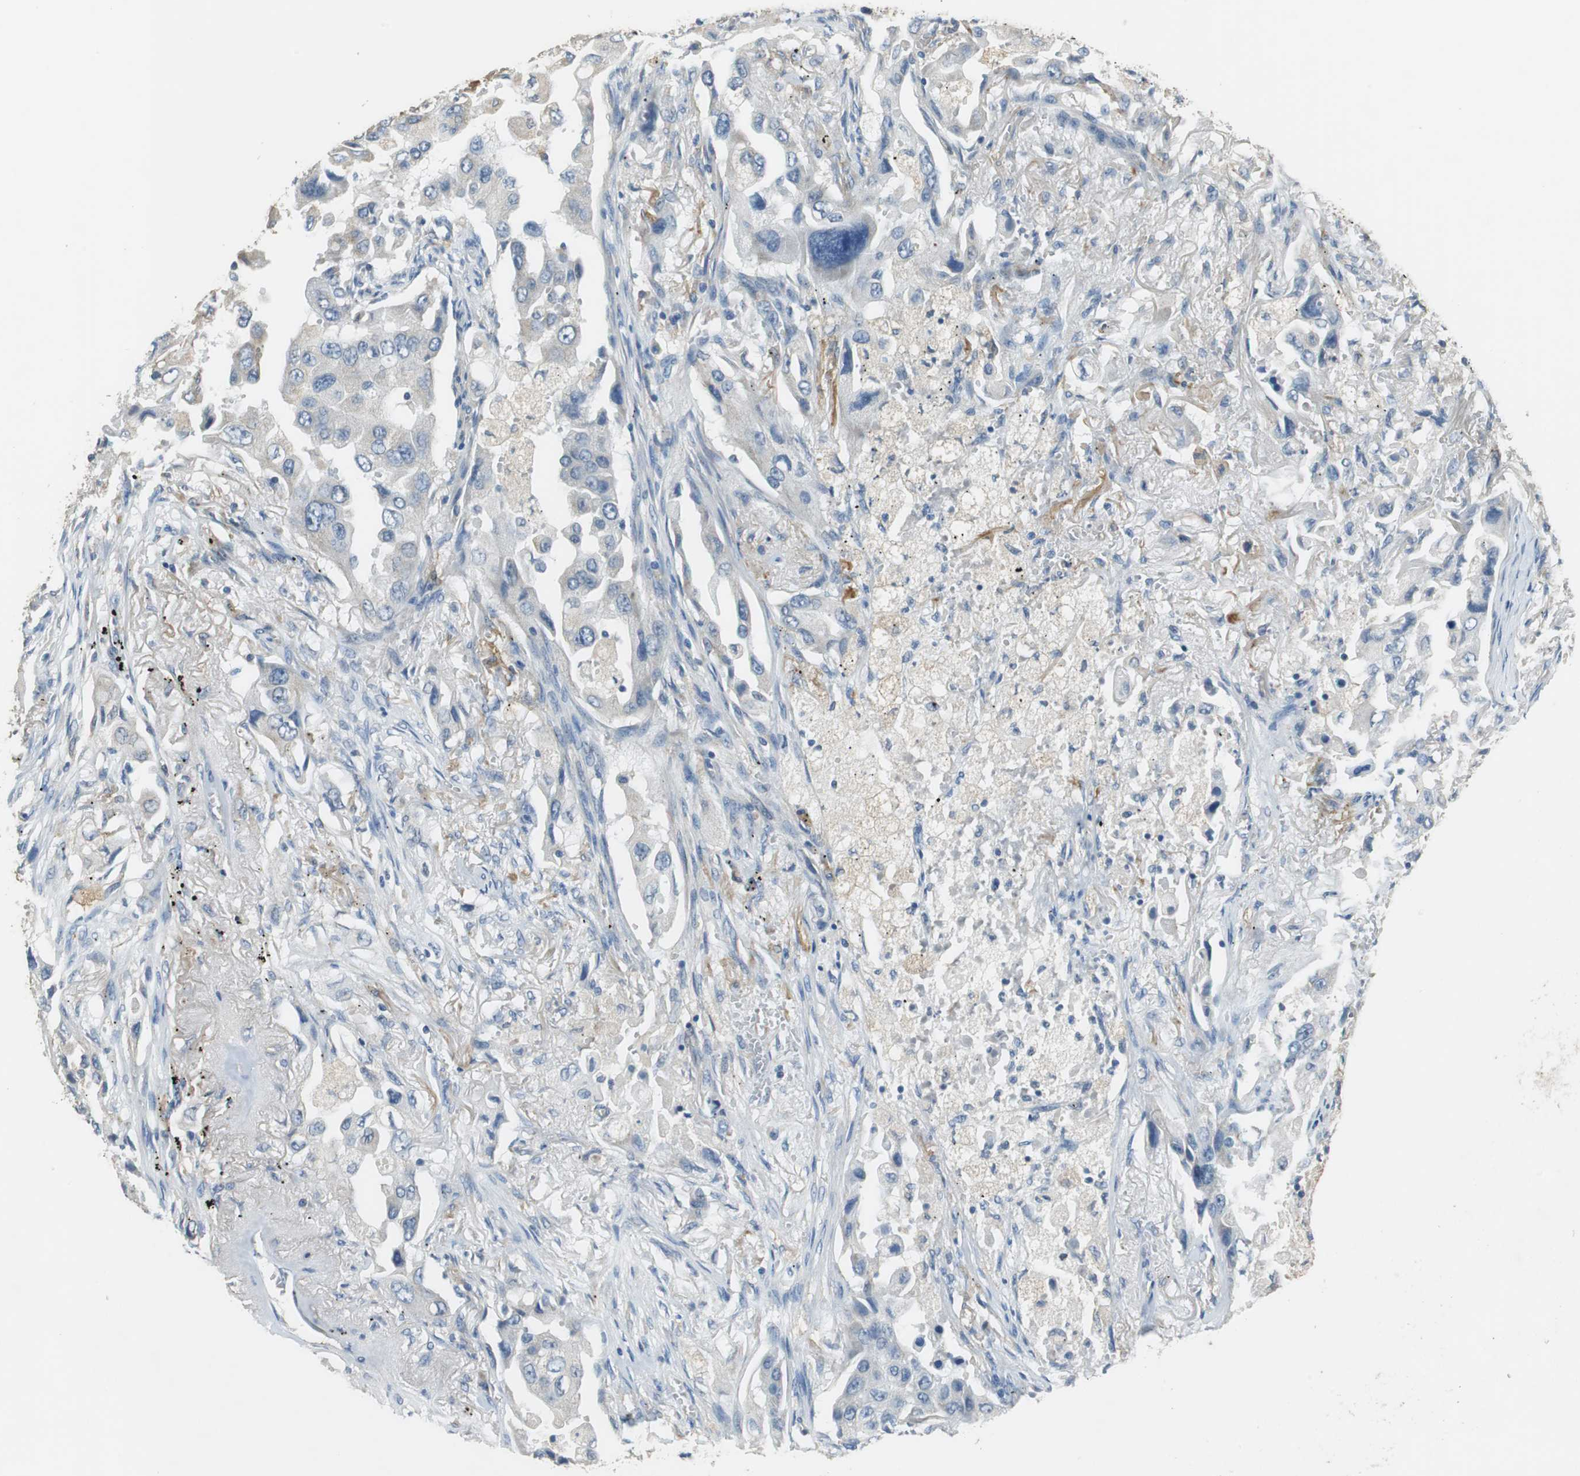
{"staining": {"intensity": "negative", "quantity": "none", "location": "none"}, "tissue": "lung cancer", "cell_type": "Tumor cells", "image_type": "cancer", "snomed": [{"axis": "morphology", "description": "Adenocarcinoma, NOS"}, {"axis": "topography", "description": "Lung"}], "caption": "Immunohistochemistry (IHC) histopathology image of lung cancer stained for a protein (brown), which exhibits no expression in tumor cells.", "gene": "ALDH4A1", "patient": {"sex": "female", "age": 65}}